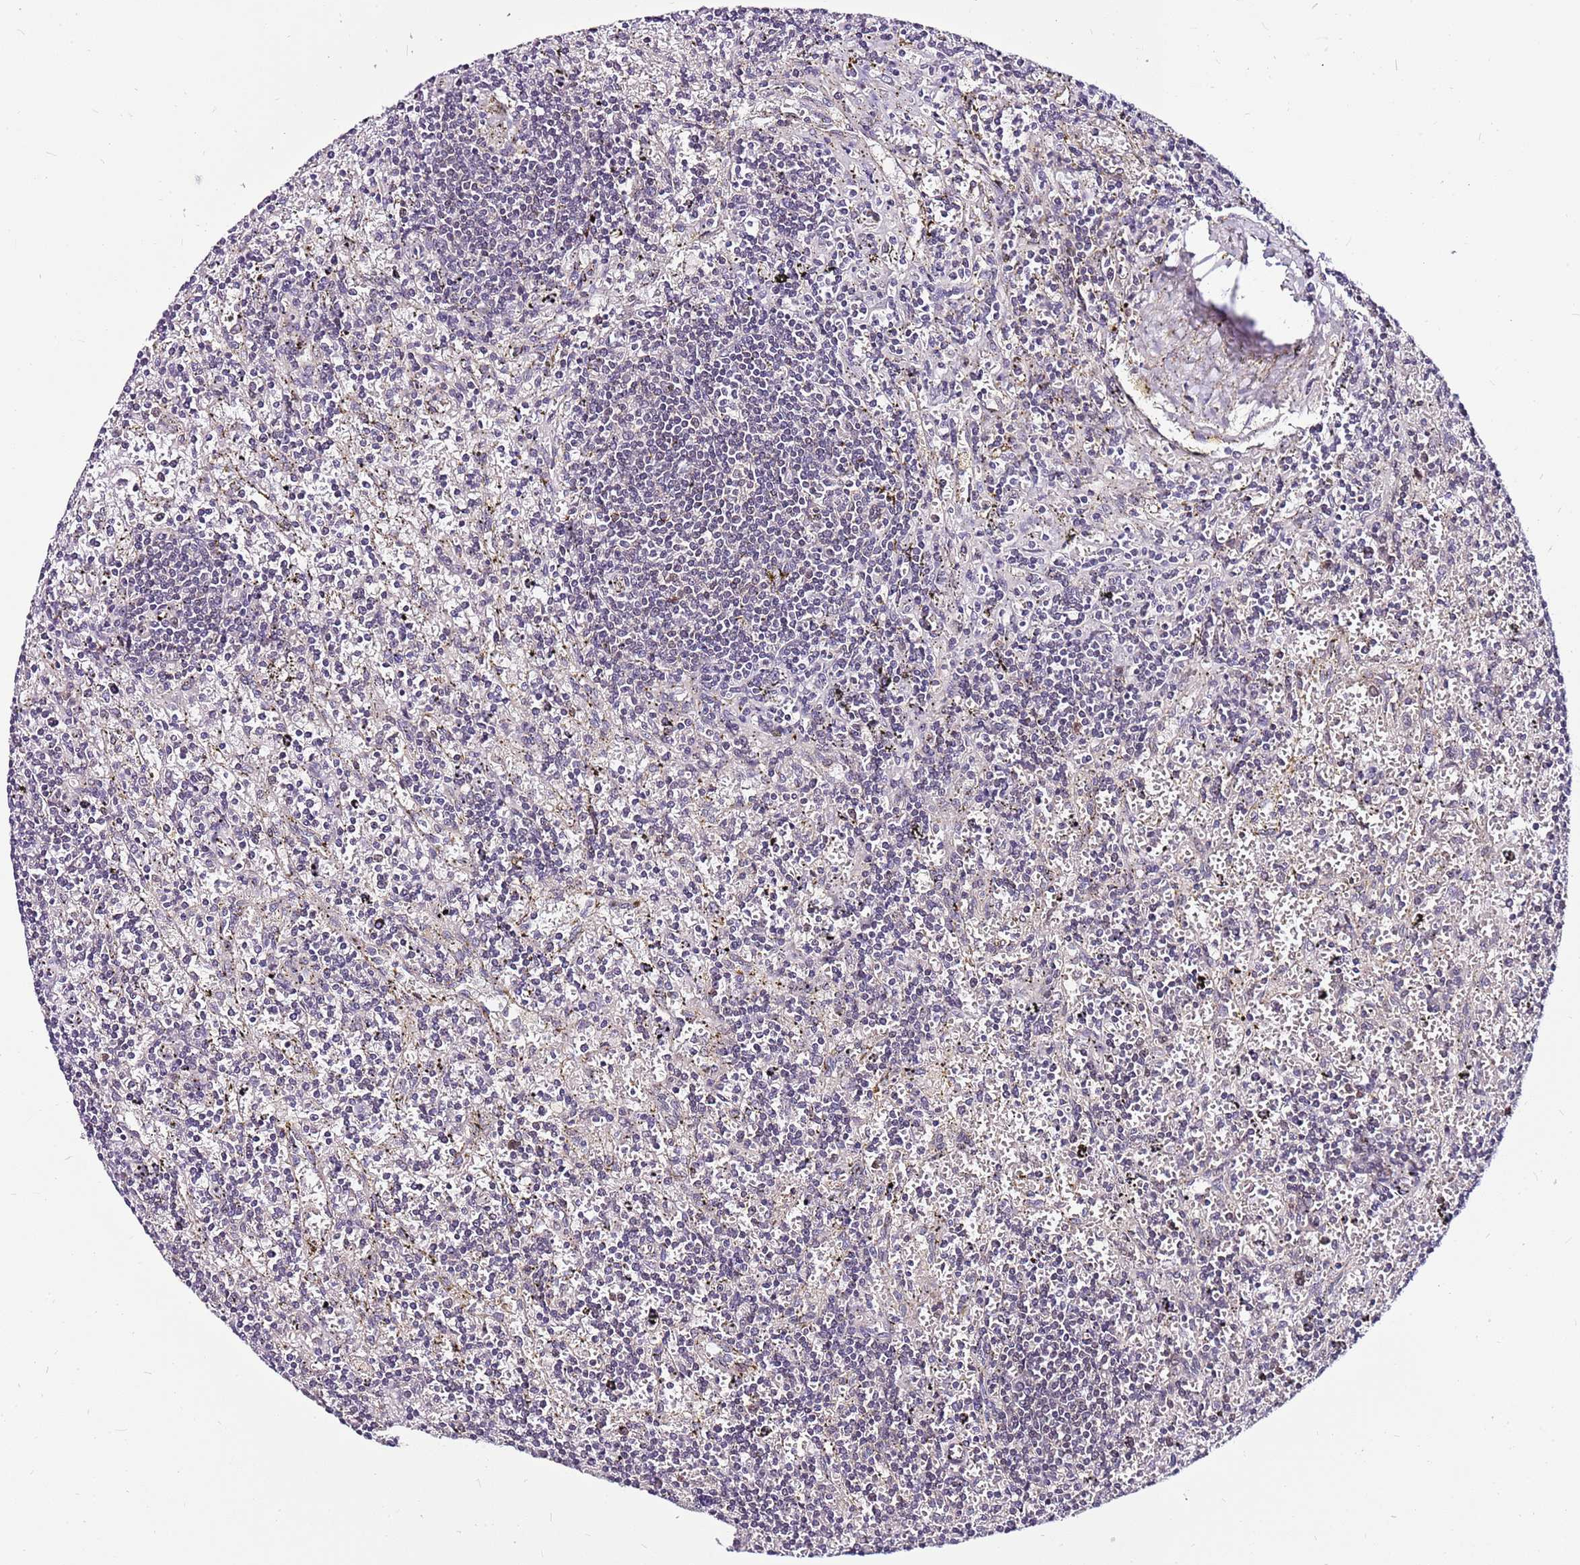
{"staining": {"intensity": "negative", "quantity": "none", "location": "none"}, "tissue": "lymphoma", "cell_type": "Tumor cells", "image_type": "cancer", "snomed": [{"axis": "morphology", "description": "Malignant lymphoma, non-Hodgkin's type, Low grade"}, {"axis": "topography", "description": "Spleen"}], "caption": "Protein analysis of lymphoma demonstrates no significant expression in tumor cells.", "gene": "POLE3", "patient": {"sex": "male", "age": 76}}